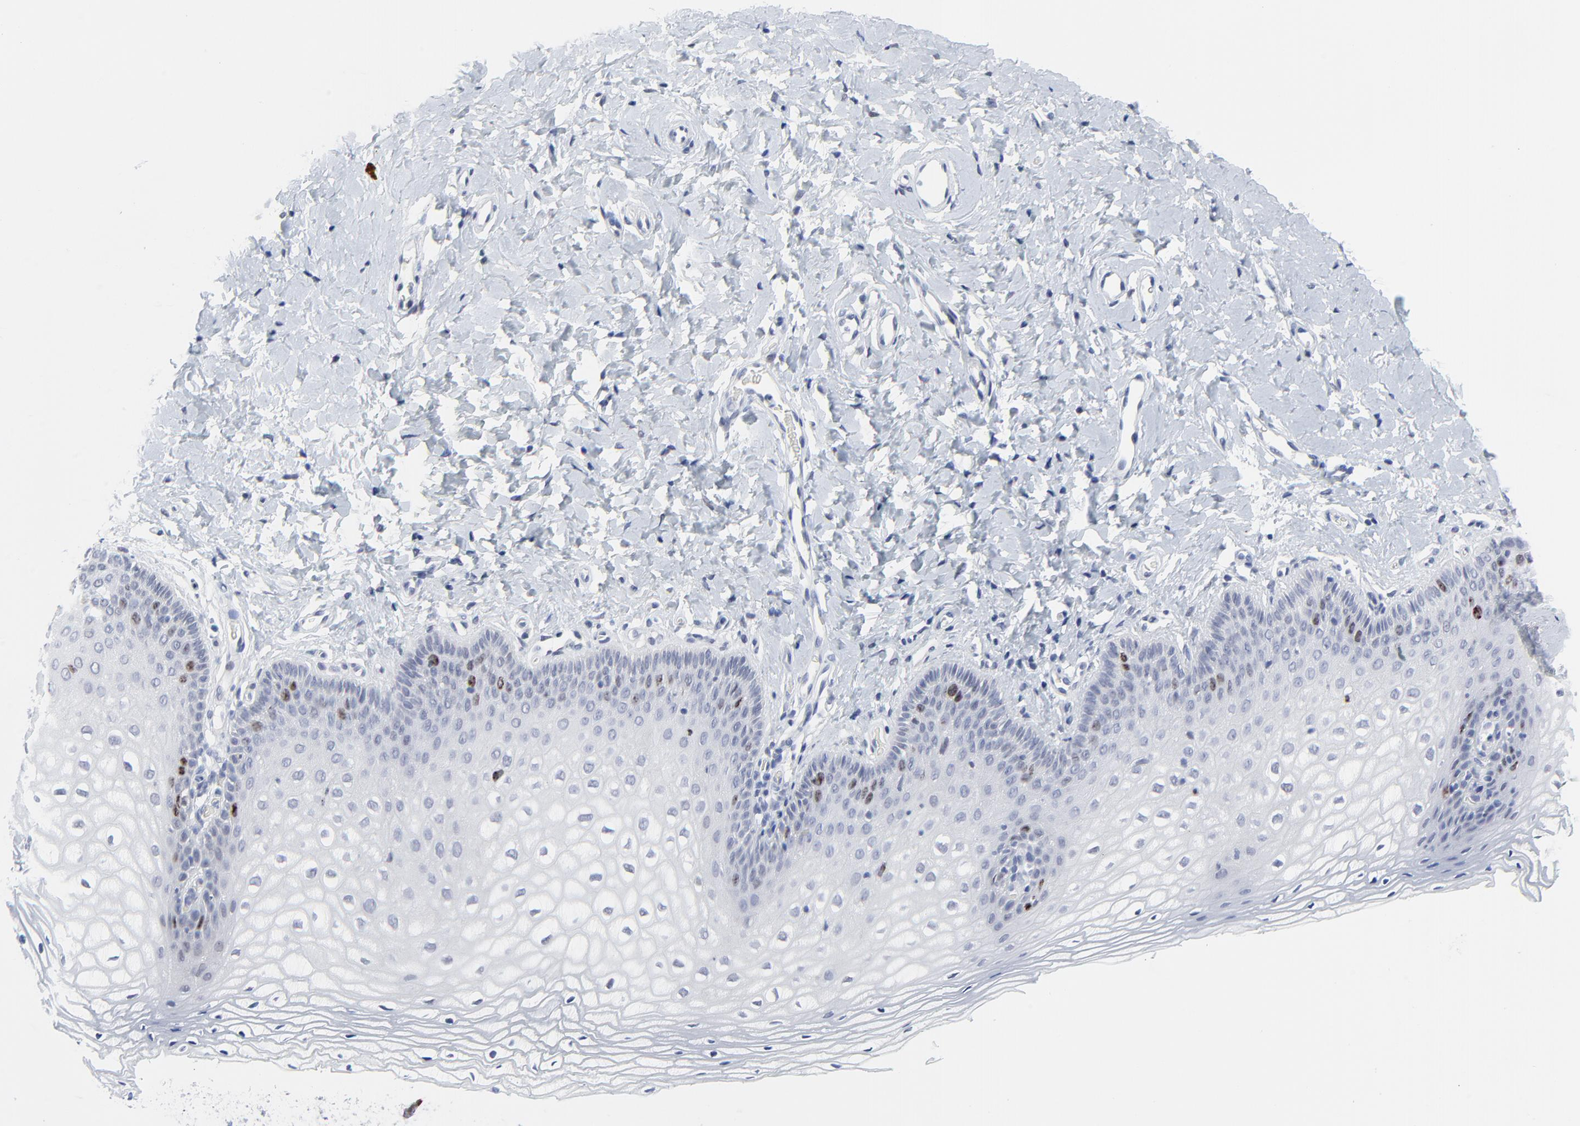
{"staining": {"intensity": "moderate", "quantity": "<25%", "location": "nuclear"}, "tissue": "vagina", "cell_type": "Squamous epithelial cells", "image_type": "normal", "snomed": [{"axis": "morphology", "description": "Normal tissue, NOS"}, {"axis": "topography", "description": "Vagina"}], "caption": "Protein staining shows moderate nuclear positivity in about <25% of squamous epithelial cells in normal vagina. Nuclei are stained in blue.", "gene": "ZNF589", "patient": {"sex": "female", "age": 55}}